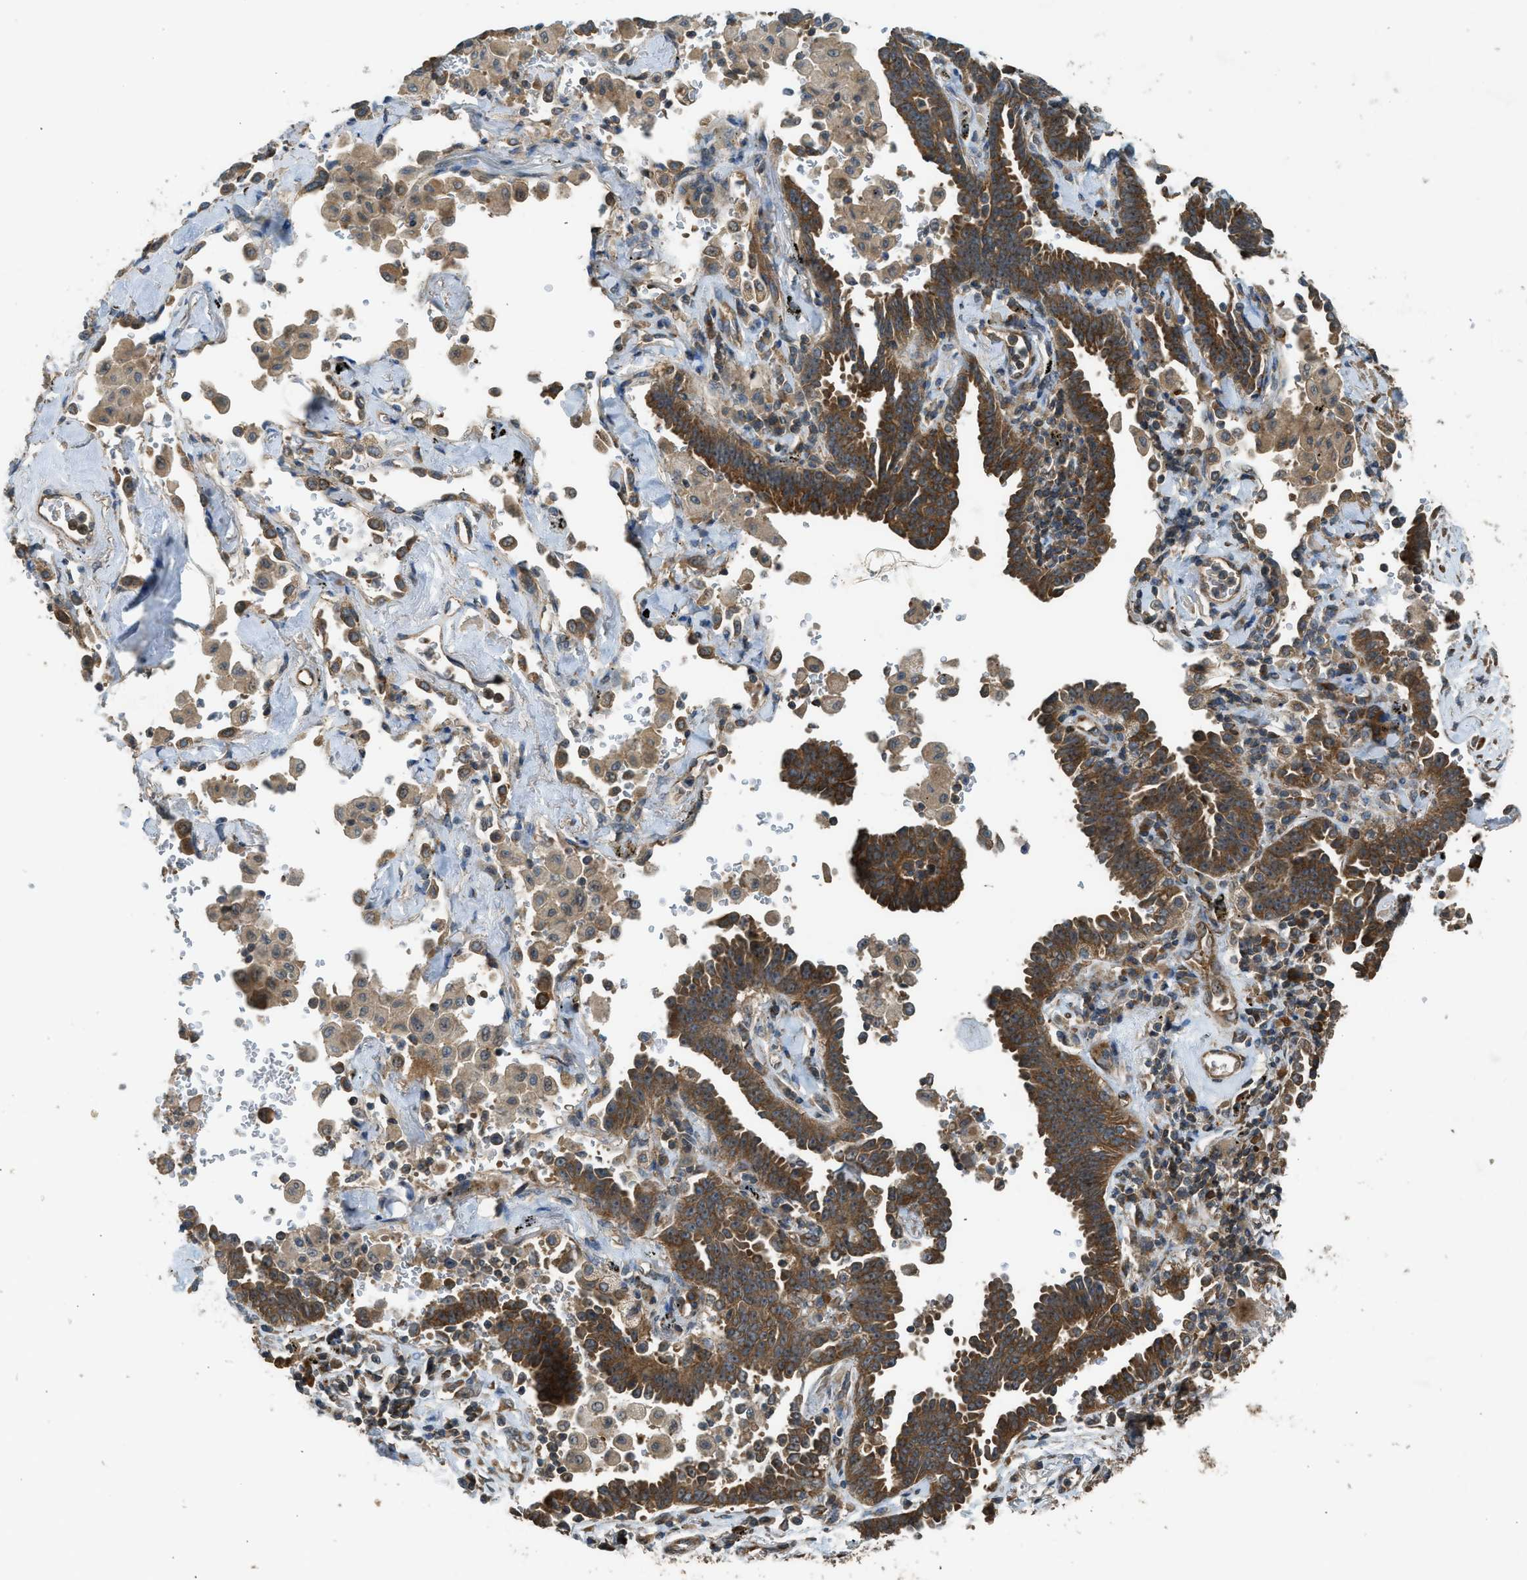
{"staining": {"intensity": "strong", "quantity": ">75%", "location": "cytoplasmic/membranous"}, "tissue": "lung cancer", "cell_type": "Tumor cells", "image_type": "cancer", "snomed": [{"axis": "morphology", "description": "Adenocarcinoma, NOS"}, {"axis": "topography", "description": "Lung"}], "caption": "Lung adenocarcinoma stained with immunohistochemistry demonstrates strong cytoplasmic/membranous positivity in approximately >75% of tumor cells. (Brightfield microscopy of DAB IHC at high magnification).", "gene": "HIP1R", "patient": {"sex": "female", "age": 64}}